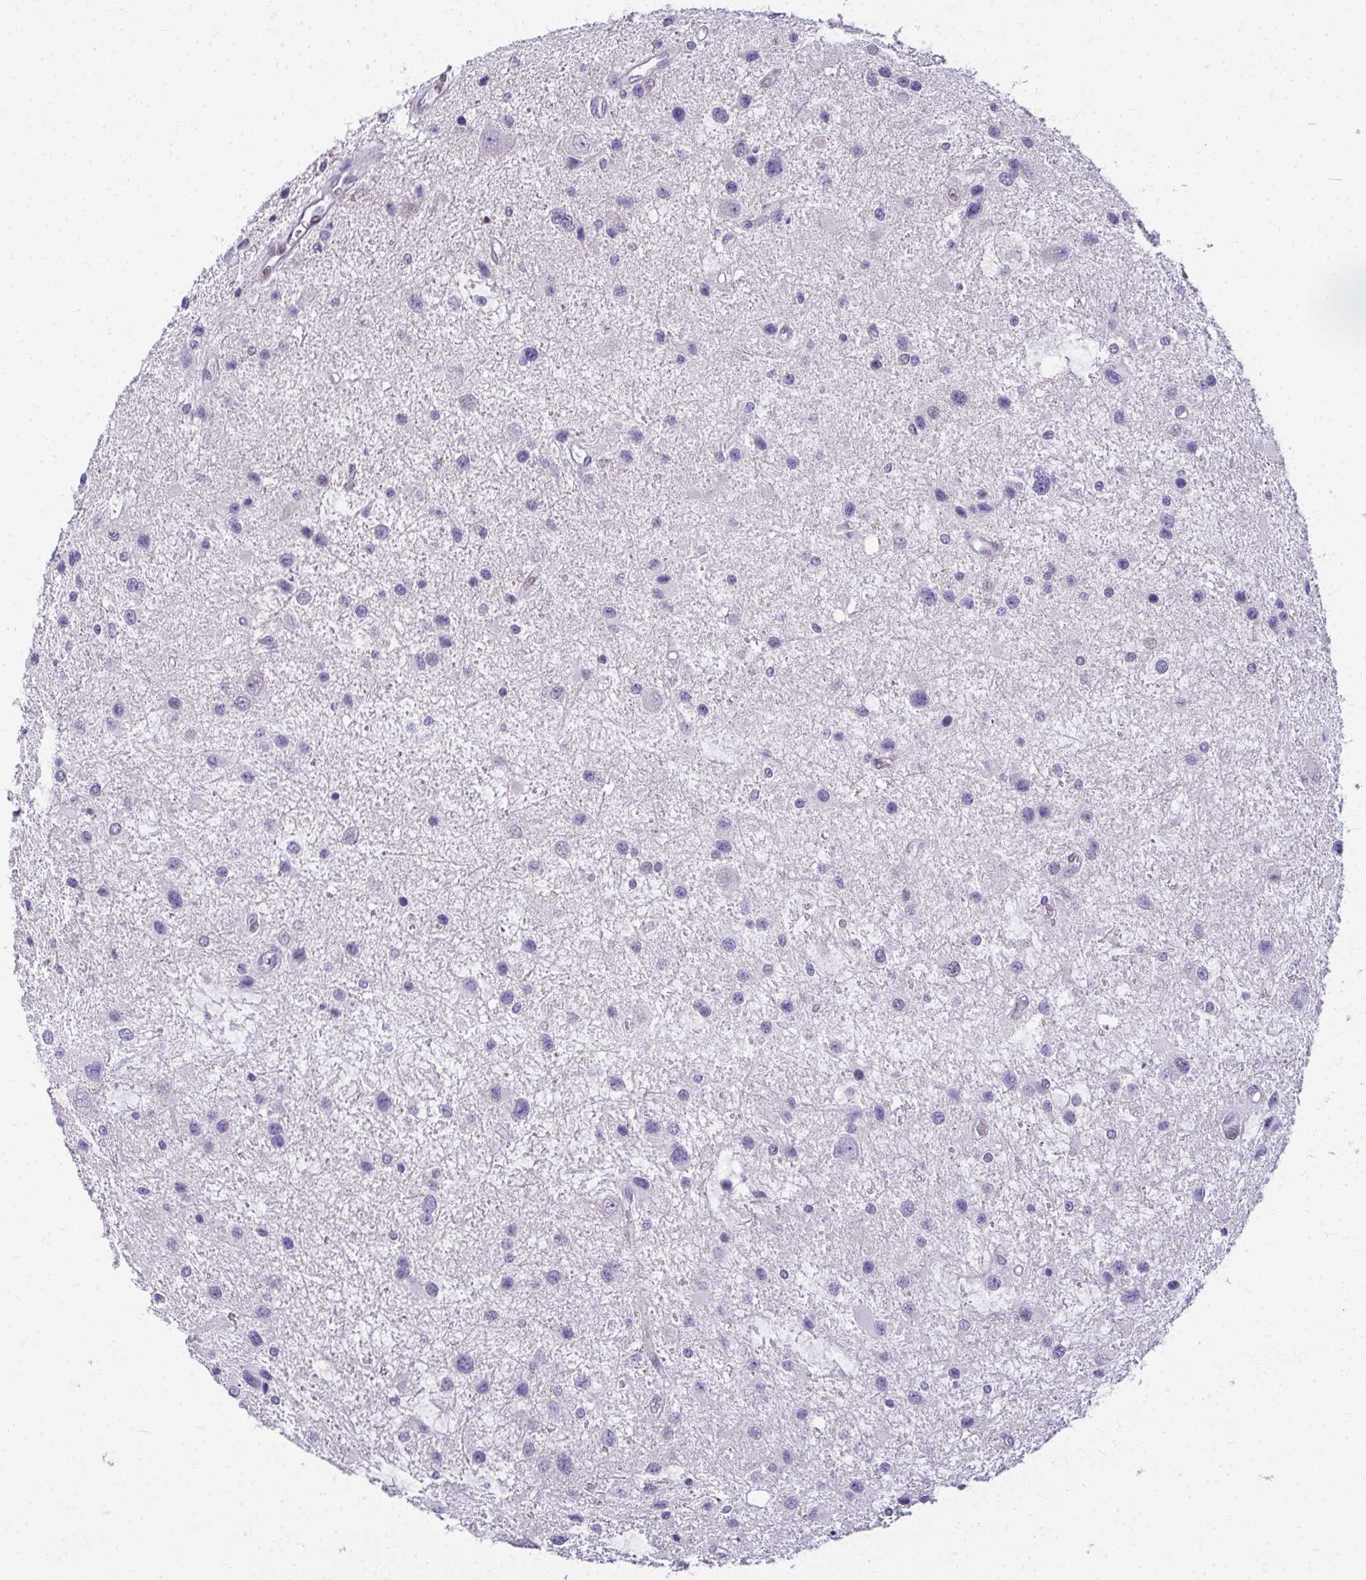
{"staining": {"intensity": "negative", "quantity": "none", "location": "none"}, "tissue": "glioma", "cell_type": "Tumor cells", "image_type": "cancer", "snomed": [{"axis": "morphology", "description": "Glioma, malignant, Low grade"}, {"axis": "topography", "description": "Brain"}], "caption": "The micrograph demonstrates no staining of tumor cells in glioma. (Brightfield microscopy of DAB (3,3'-diaminobenzidine) immunohistochemistry (IHC) at high magnification).", "gene": "ODF1", "patient": {"sex": "female", "age": 32}}